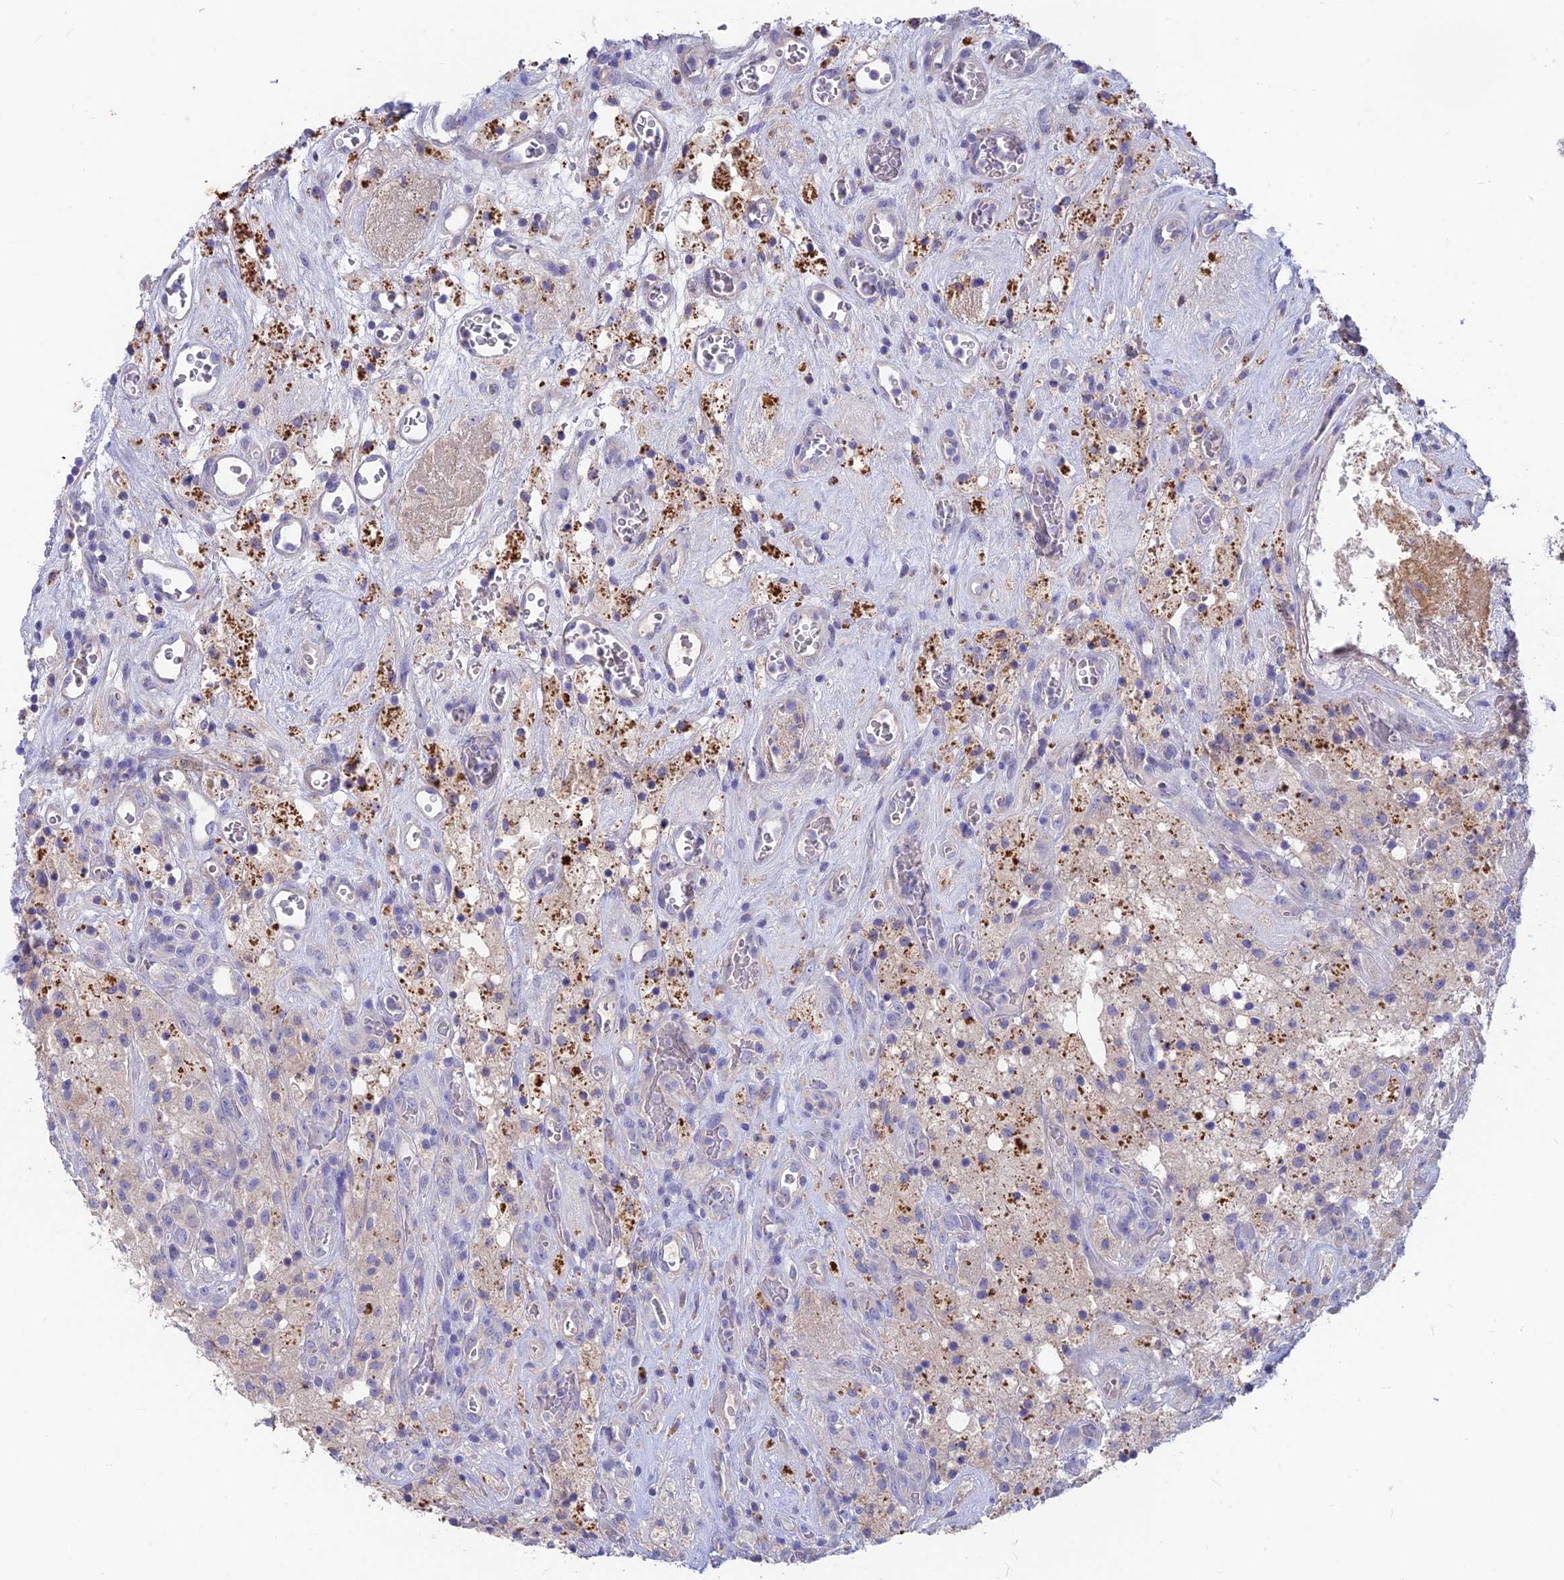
{"staining": {"intensity": "negative", "quantity": "none", "location": "none"}, "tissue": "glioma", "cell_type": "Tumor cells", "image_type": "cancer", "snomed": [{"axis": "morphology", "description": "Glioma, malignant, High grade"}, {"axis": "topography", "description": "Brain"}], "caption": "The micrograph exhibits no significant positivity in tumor cells of high-grade glioma (malignant).", "gene": "PZP", "patient": {"sex": "male", "age": 76}}